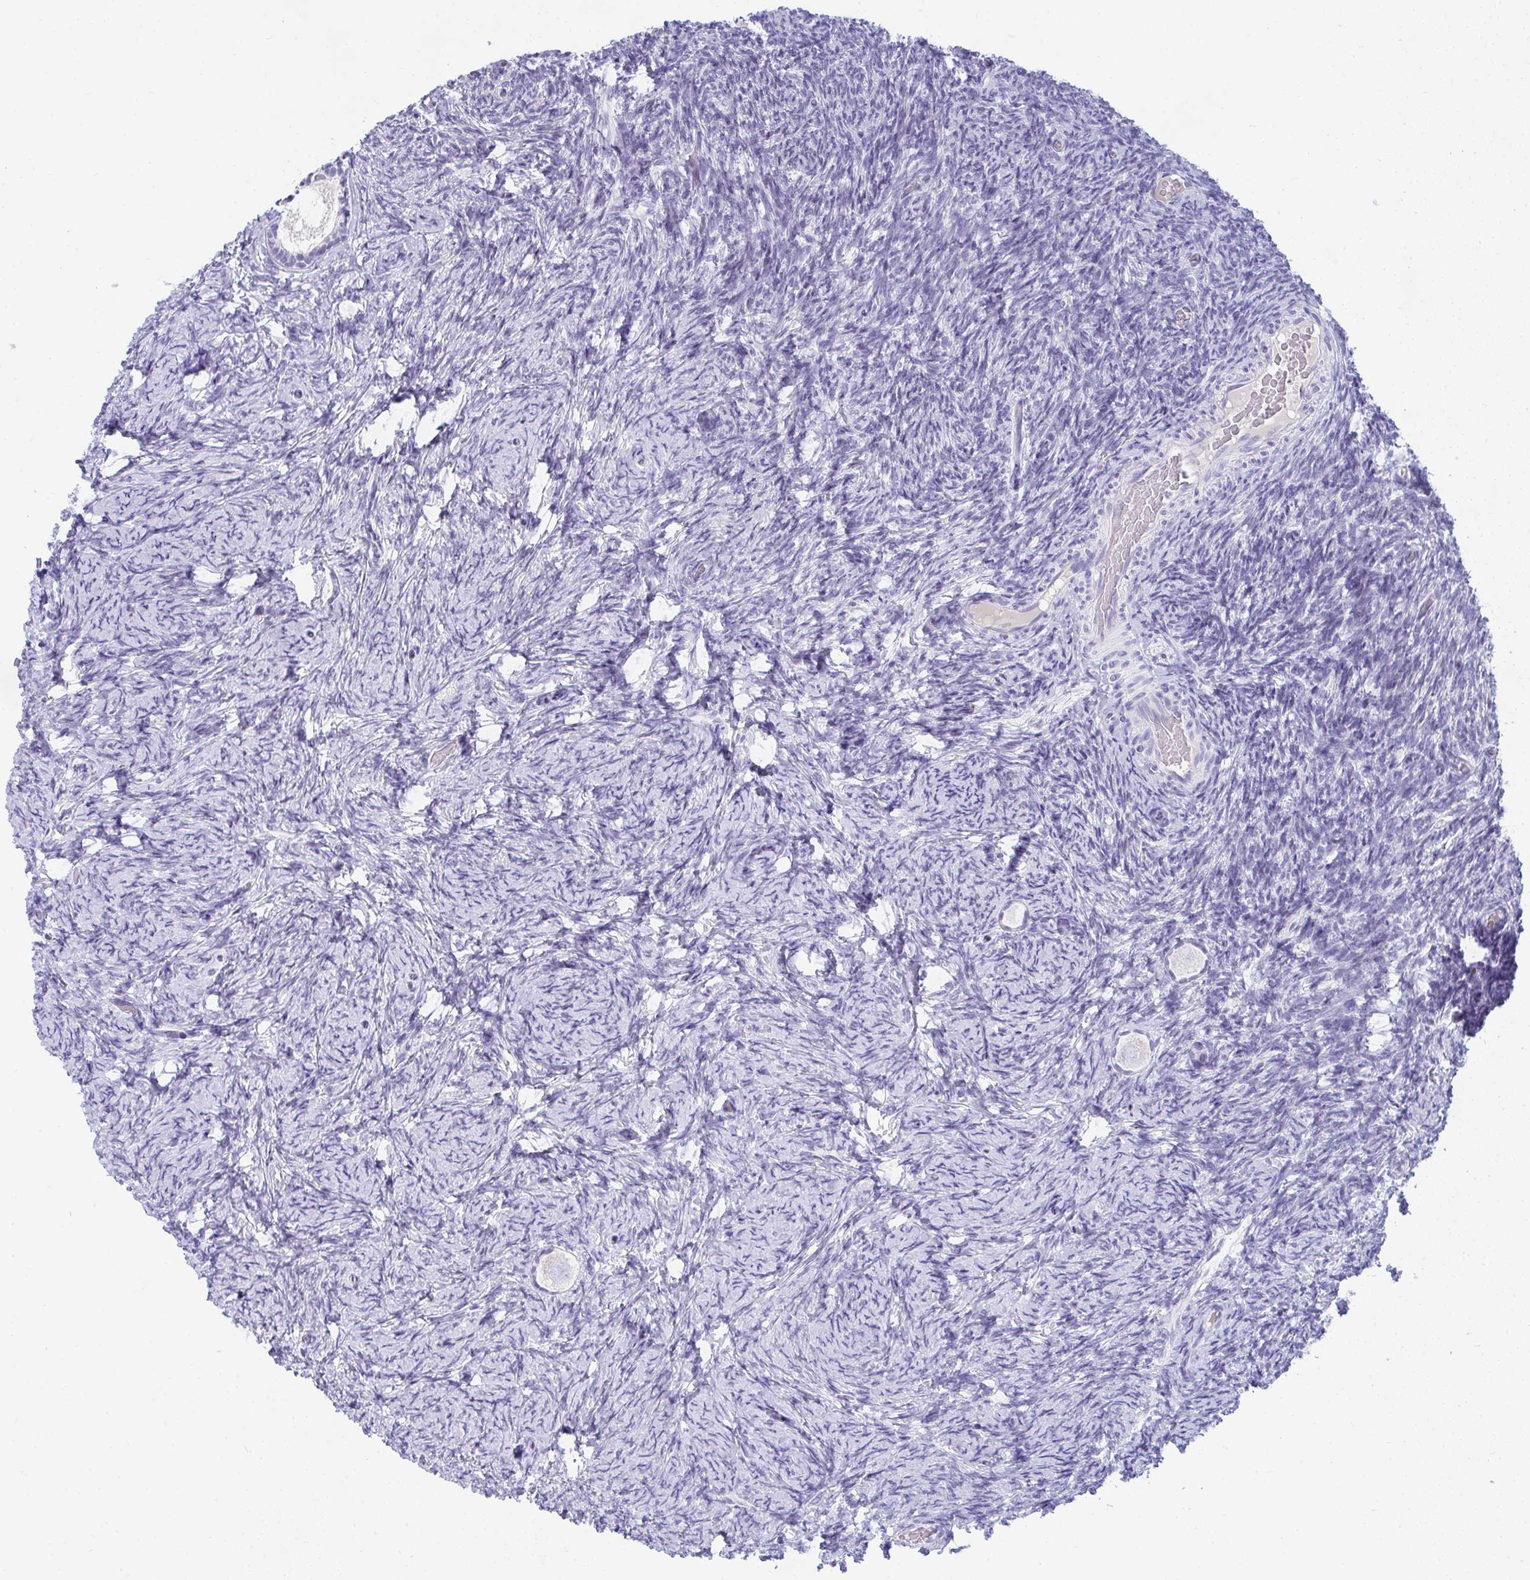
{"staining": {"intensity": "negative", "quantity": "none", "location": "none"}, "tissue": "ovary", "cell_type": "Follicle cells", "image_type": "normal", "snomed": [{"axis": "morphology", "description": "Normal tissue, NOS"}, {"axis": "topography", "description": "Ovary"}], "caption": "The immunohistochemistry (IHC) micrograph has no significant positivity in follicle cells of ovary.", "gene": "TTC30A", "patient": {"sex": "female", "age": 34}}